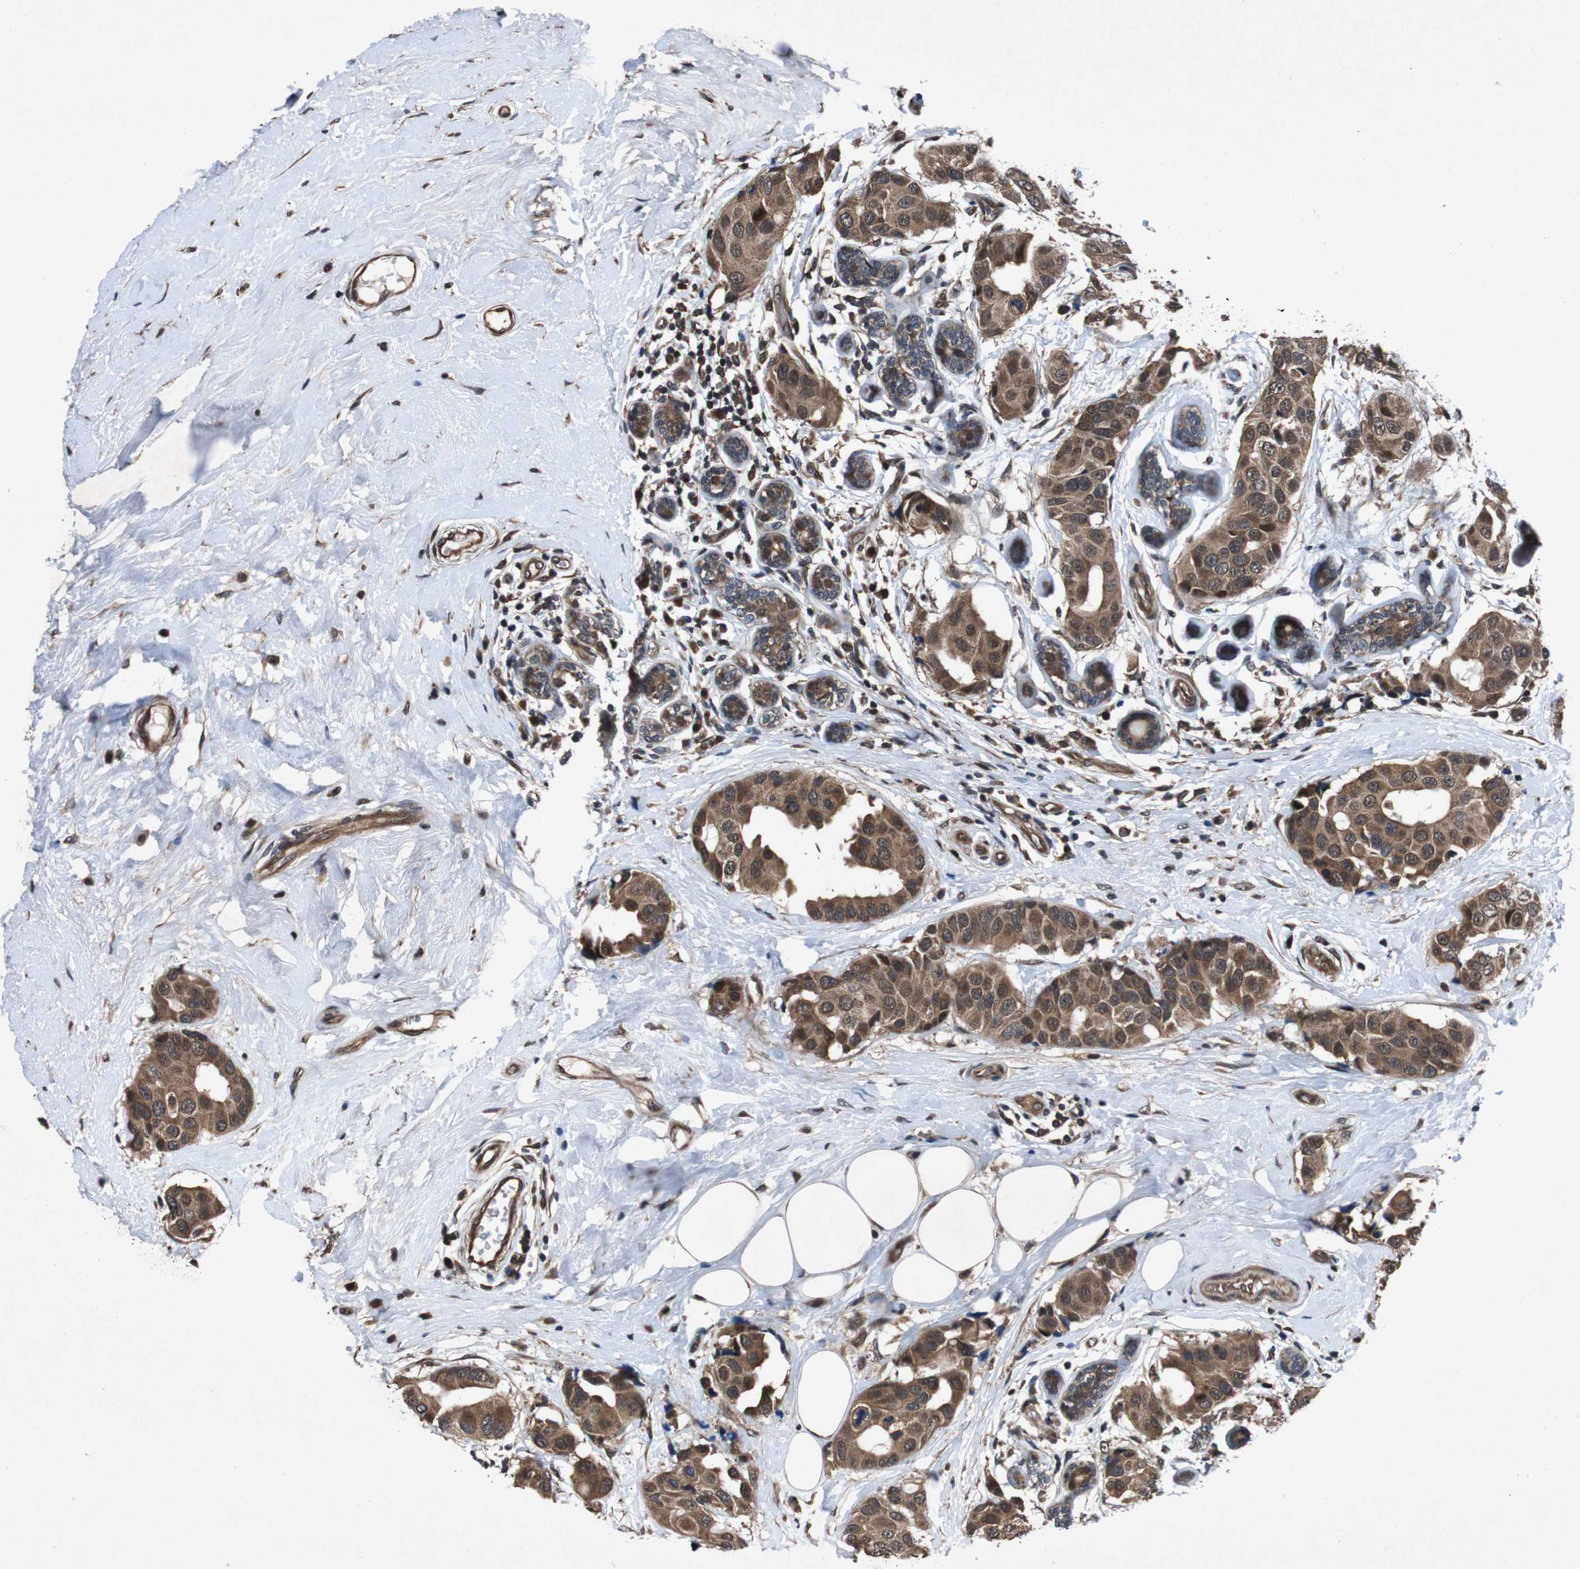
{"staining": {"intensity": "moderate", "quantity": ">75%", "location": "cytoplasmic/membranous,nuclear"}, "tissue": "breast cancer", "cell_type": "Tumor cells", "image_type": "cancer", "snomed": [{"axis": "morphology", "description": "Normal tissue, NOS"}, {"axis": "morphology", "description": "Duct carcinoma"}, {"axis": "topography", "description": "Breast"}], "caption": "A histopathology image showing moderate cytoplasmic/membranous and nuclear expression in approximately >75% of tumor cells in breast cancer, as visualized by brown immunohistochemical staining.", "gene": "SOCS1", "patient": {"sex": "female", "age": 39}}